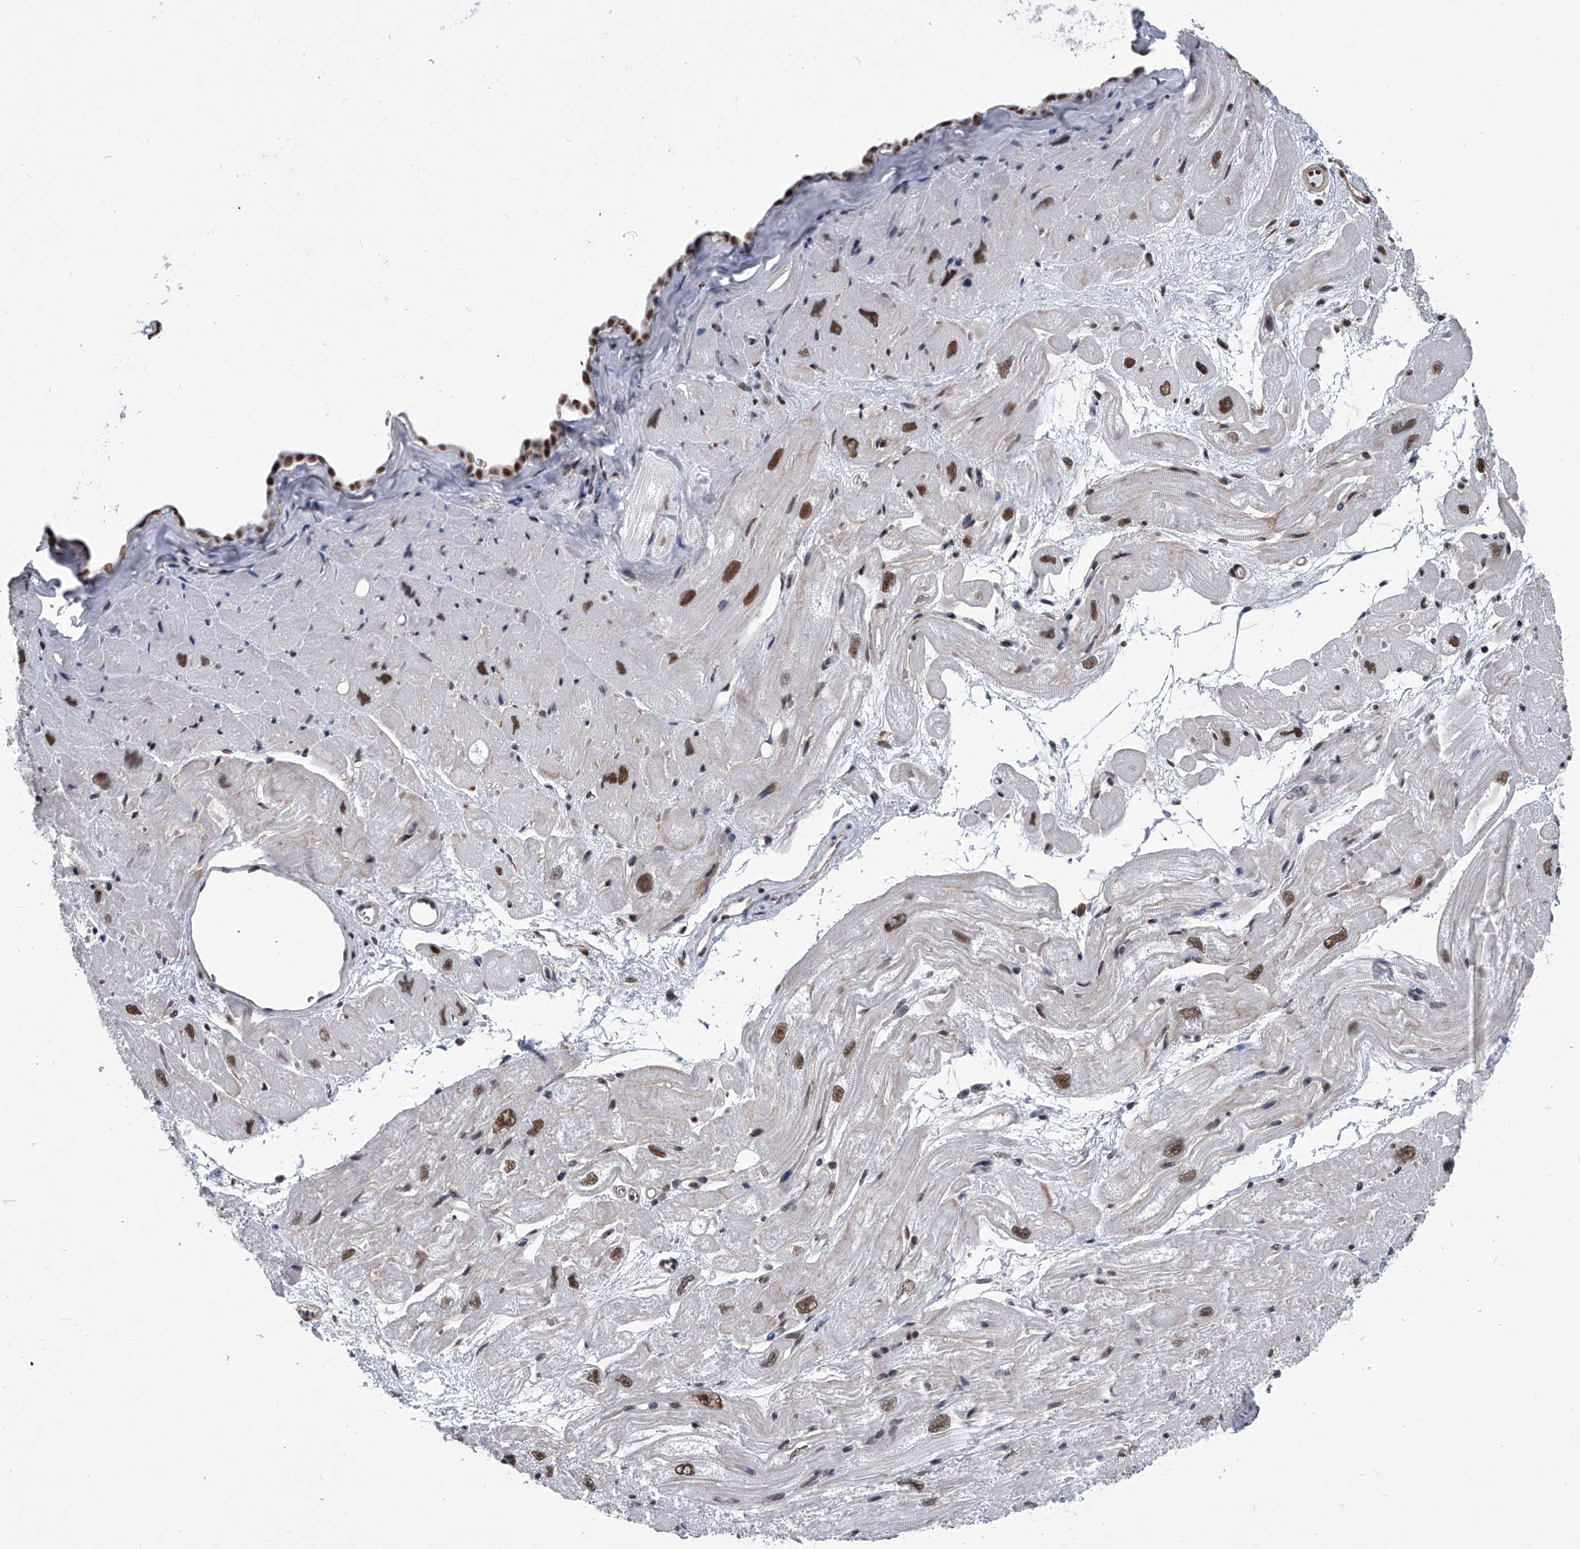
{"staining": {"intensity": "moderate", "quantity": "<25%", "location": "nuclear"}, "tissue": "heart muscle", "cell_type": "Cardiomyocytes", "image_type": "normal", "snomed": [{"axis": "morphology", "description": "Normal tissue, NOS"}, {"axis": "topography", "description": "Heart"}], "caption": "Heart muscle stained with IHC reveals moderate nuclear expression in approximately <25% of cardiomyocytes.", "gene": "SIM2", "patient": {"sex": "male", "age": 50}}